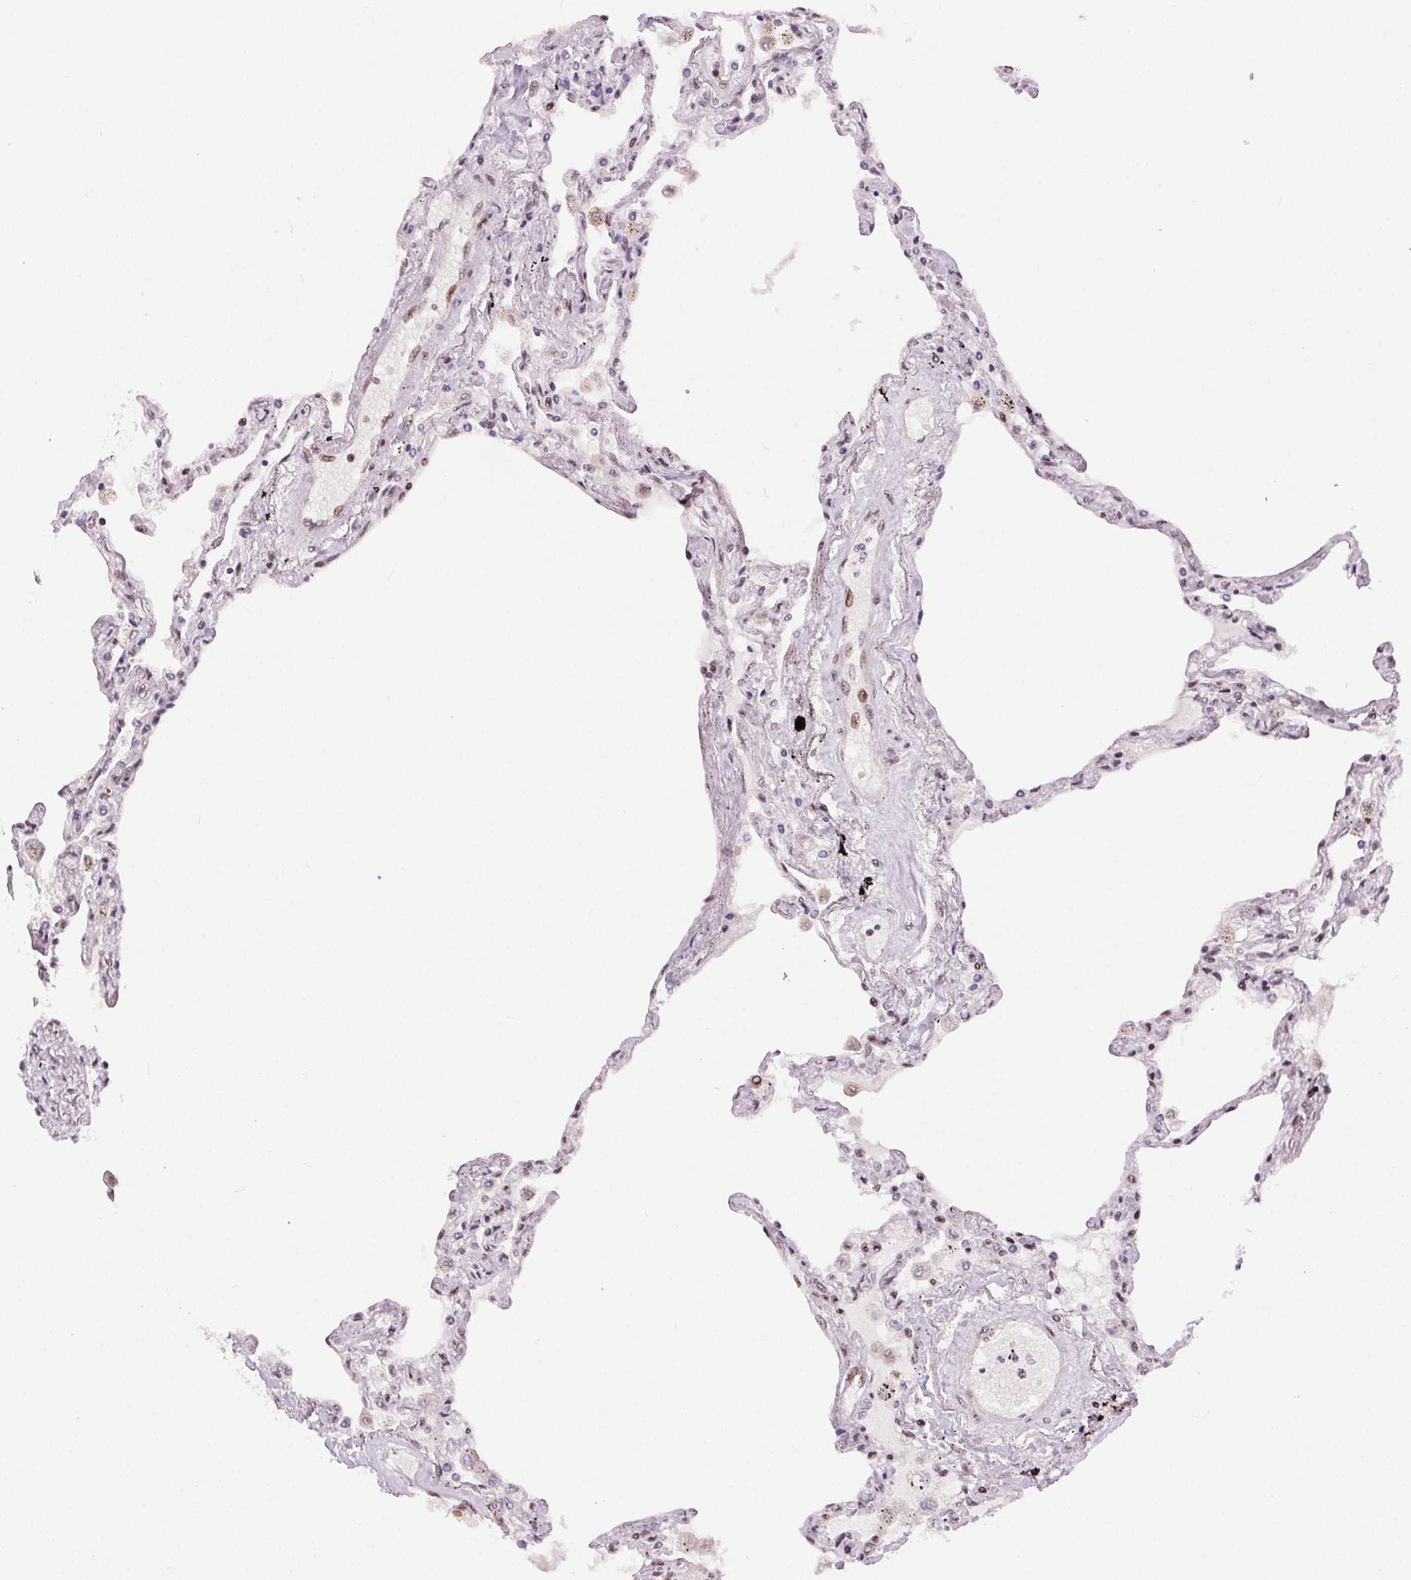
{"staining": {"intensity": "moderate", "quantity": "25%-75%", "location": "nuclear"}, "tissue": "lung", "cell_type": "Alveolar cells", "image_type": "normal", "snomed": [{"axis": "morphology", "description": "Normal tissue, NOS"}, {"axis": "morphology", "description": "Adenocarcinoma, NOS"}, {"axis": "topography", "description": "Cartilage tissue"}, {"axis": "topography", "description": "Lung"}], "caption": "Unremarkable lung exhibits moderate nuclear staining in about 25%-75% of alveolar cells.", "gene": "RAD23A", "patient": {"sex": "female", "age": 67}}